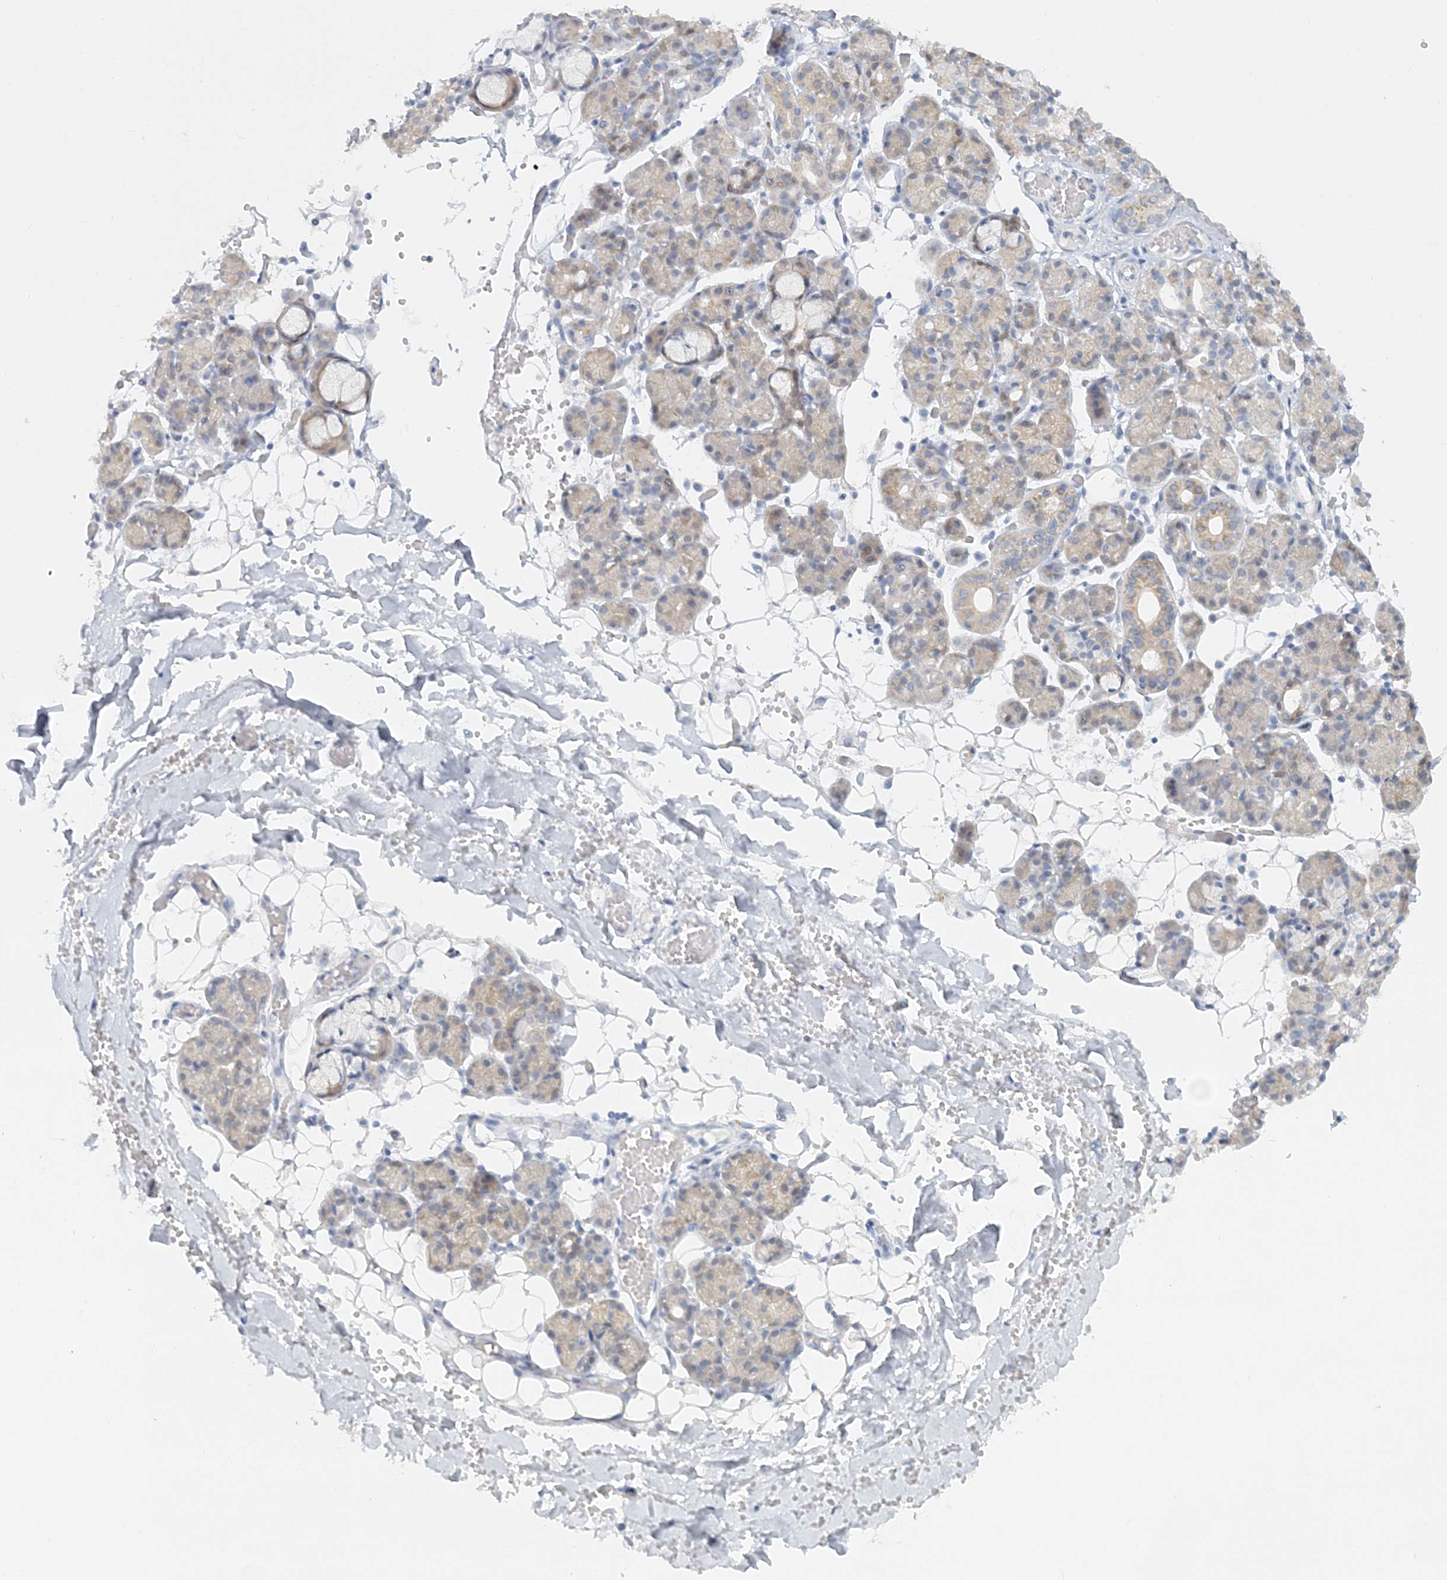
{"staining": {"intensity": "weak", "quantity": "<25%", "location": "cytoplasmic/membranous"}, "tissue": "salivary gland", "cell_type": "Glandular cells", "image_type": "normal", "snomed": [{"axis": "morphology", "description": "Normal tissue, NOS"}, {"axis": "topography", "description": "Salivary gland"}], "caption": "This photomicrograph is of benign salivary gland stained with IHC to label a protein in brown with the nuclei are counter-stained blue. There is no expression in glandular cells.", "gene": "ENSG00000288637", "patient": {"sex": "male", "age": 63}}